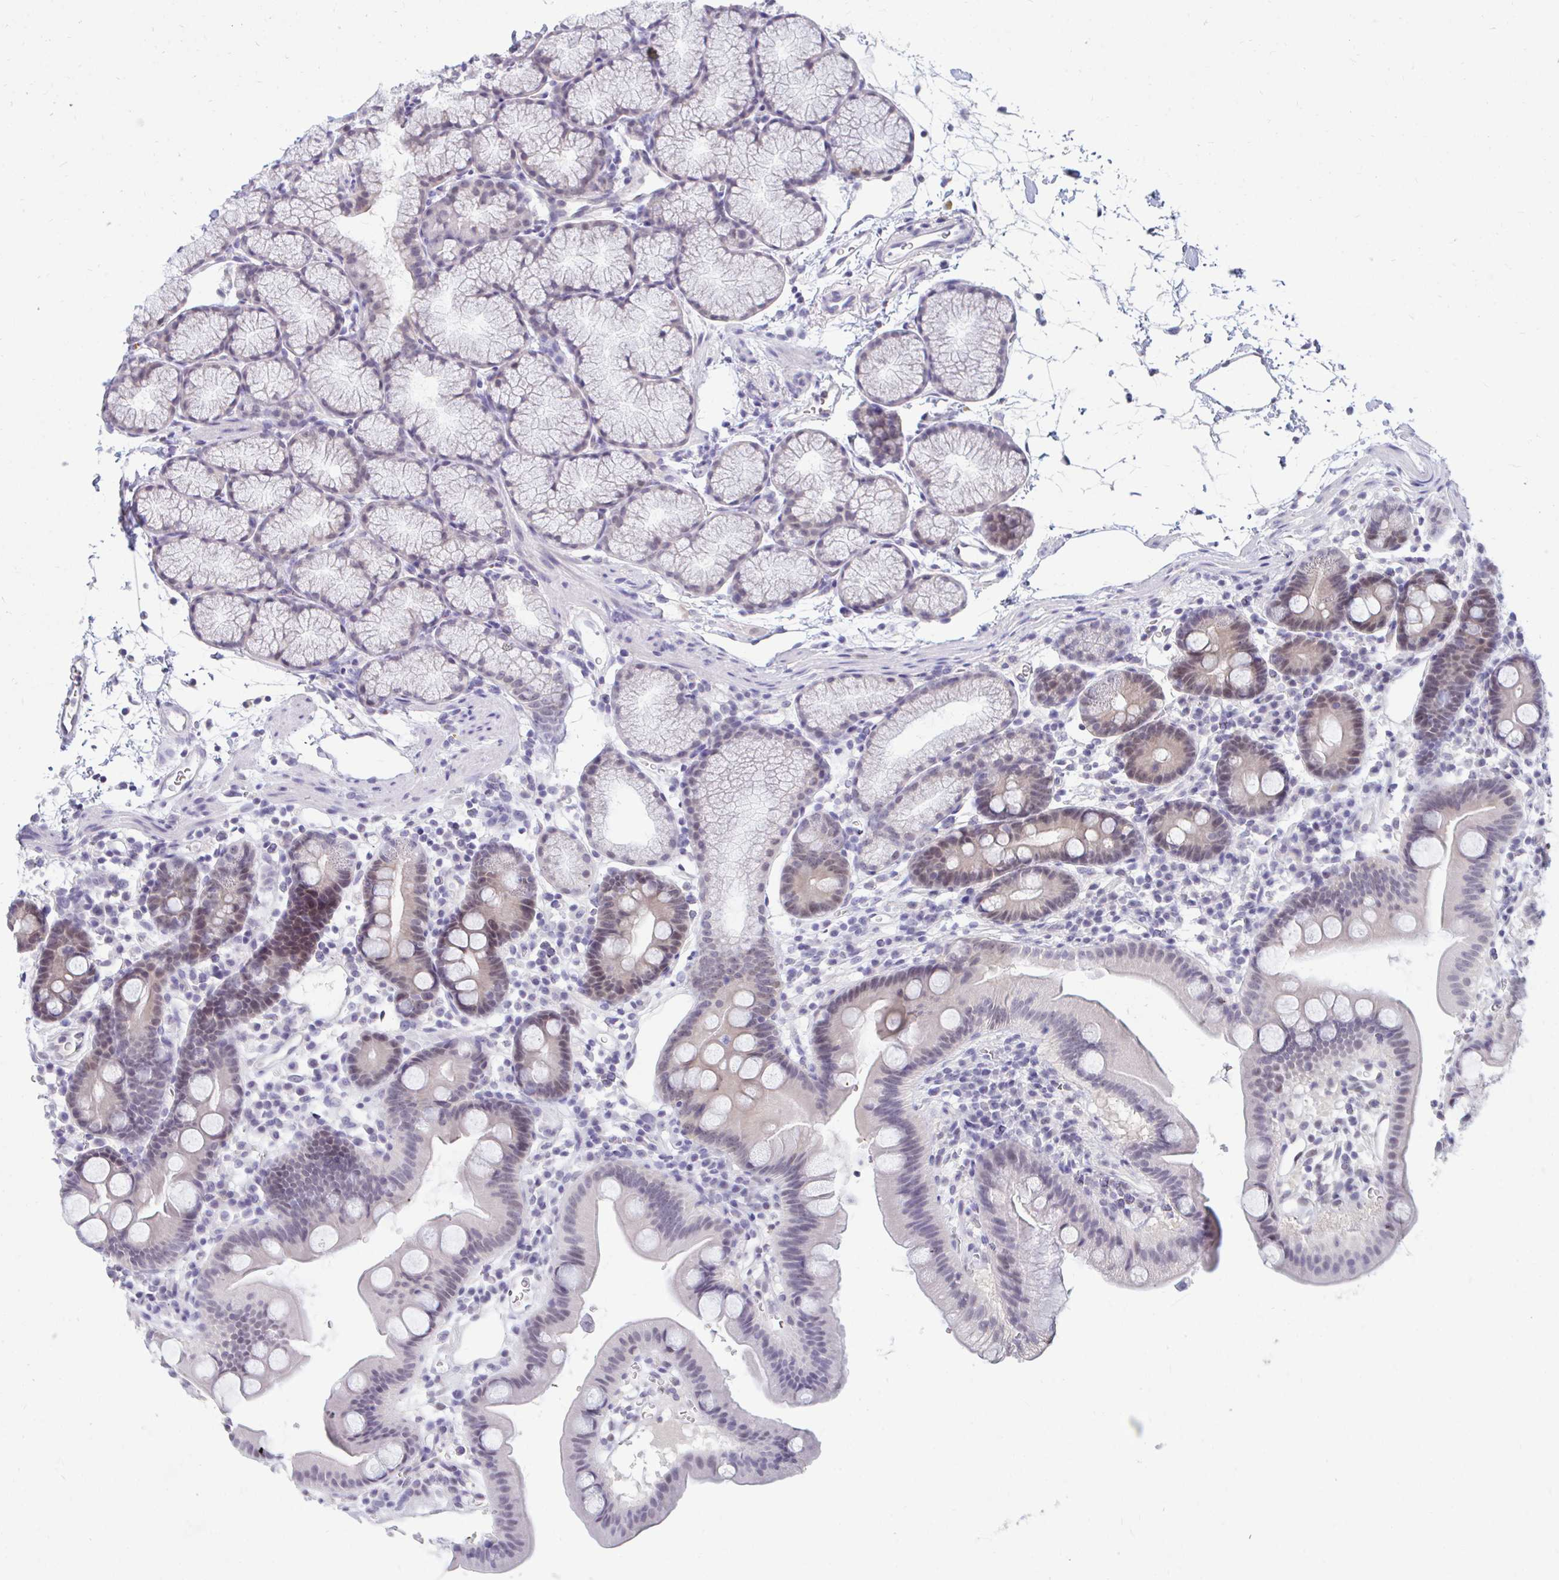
{"staining": {"intensity": "weak", "quantity": "<25%", "location": "nuclear"}, "tissue": "duodenum", "cell_type": "Glandular cells", "image_type": "normal", "snomed": [{"axis": "morphology", "description": "Normal tissue, NOS"}, {"axis": "topography", "description": "Duodenum"}], "caption": "An image of duodenum stained for a protein shows no brown staining in glandular cells.", "gene": "CSE1L", "patient": {"sex": "male", "age": 59}}